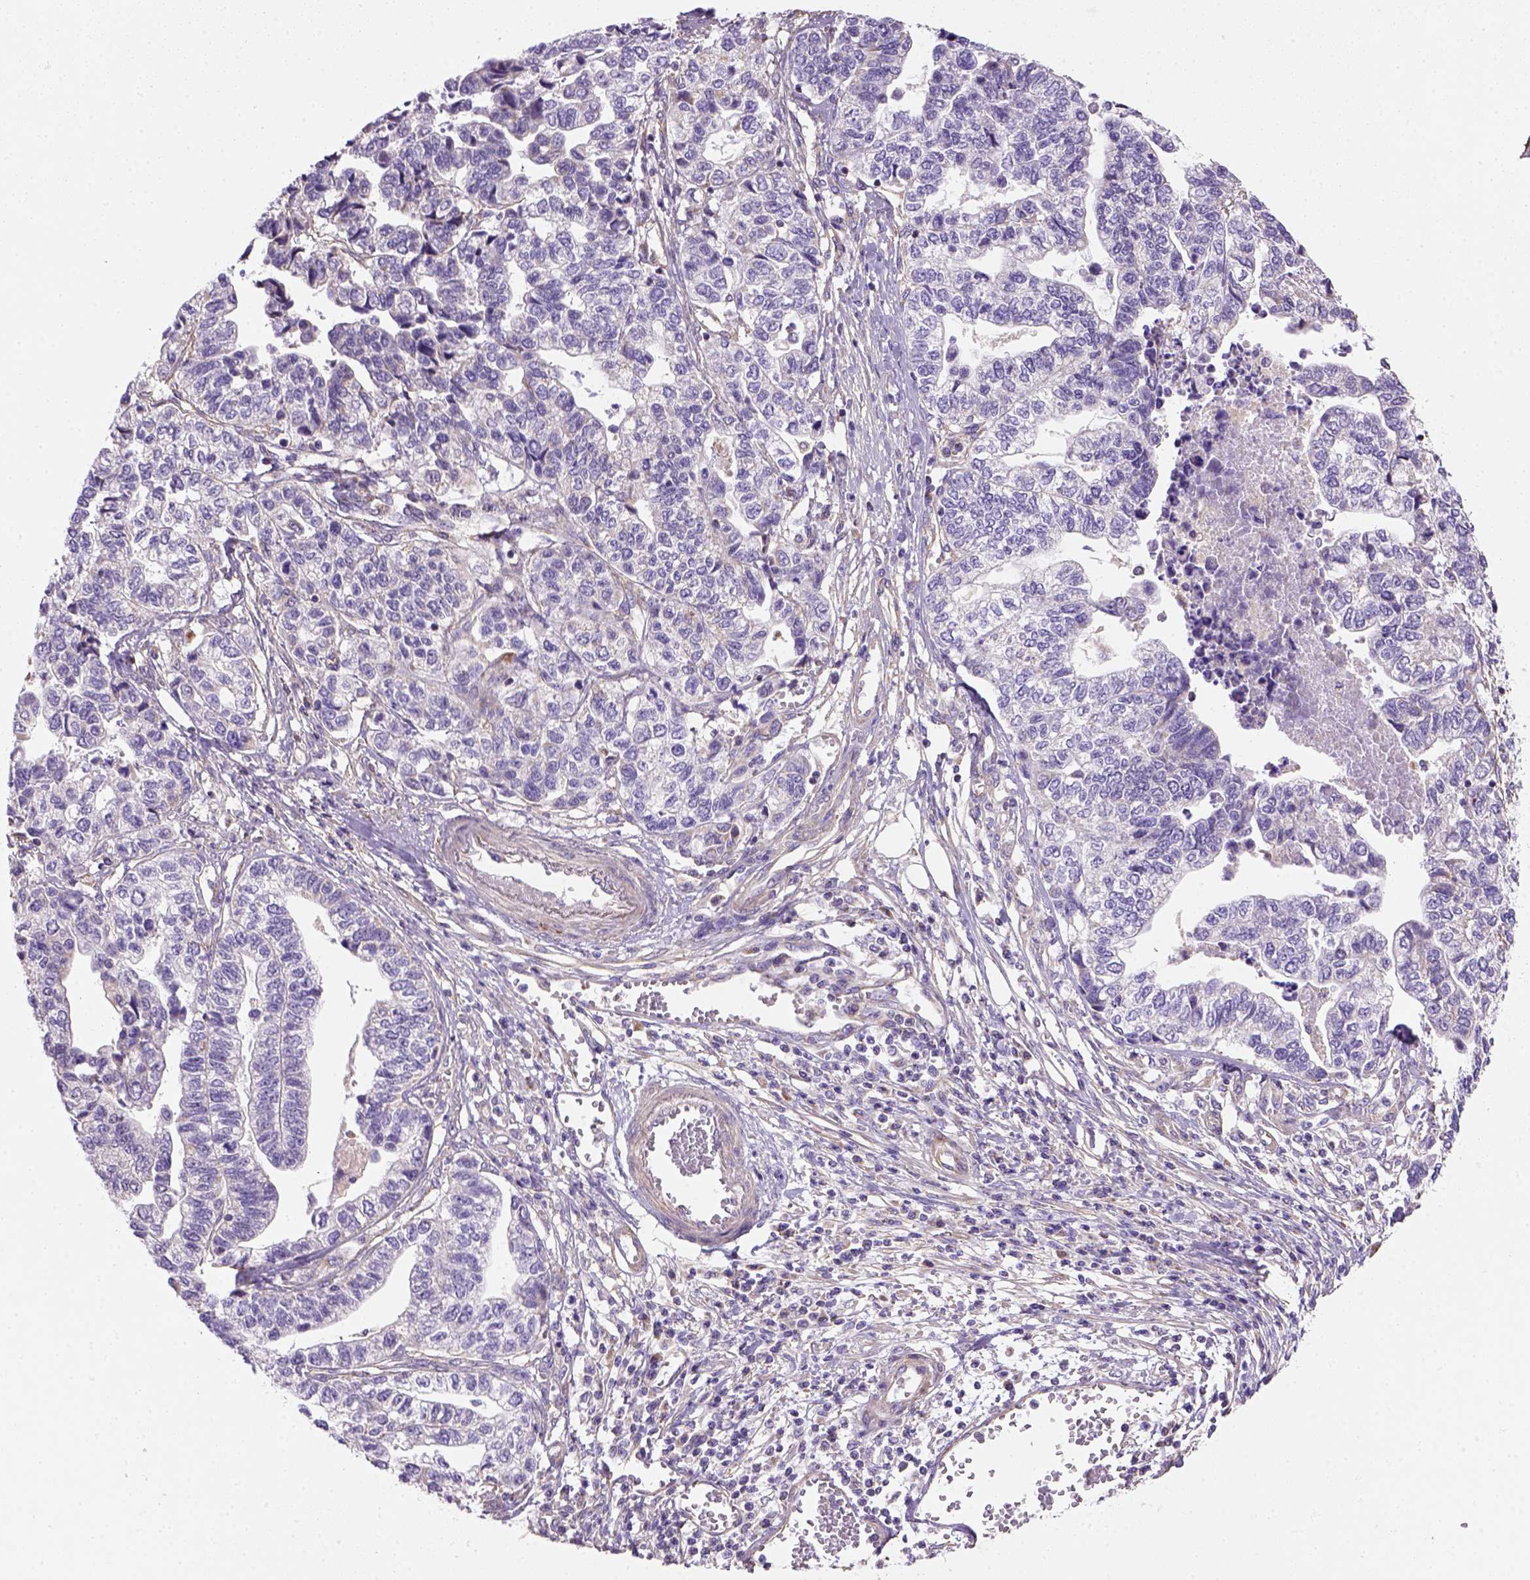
{"staining": {"intensity": "negative", "quantity": "none", "location": "none"}, "tissue": "stomach cancer", "cell_type": "Tumor cells", "image_type": "cancer", "snomed": [{"axis": "morphology", "description": "Adenocarcinoma, NOS"}, {"axis": "topography", "description": "Stomach, upper"}], "caption": "High magnification brightfield microscopy of stomach cancer (adenocarcinoma) stained with DAB (3,3'-diaminobenzidine) (brown) and counterstained with hematoxylin (blue): tumor cells show no significant staining.", "gene": "HTRA1", "patient": {"sex": "female", "age": 67}}